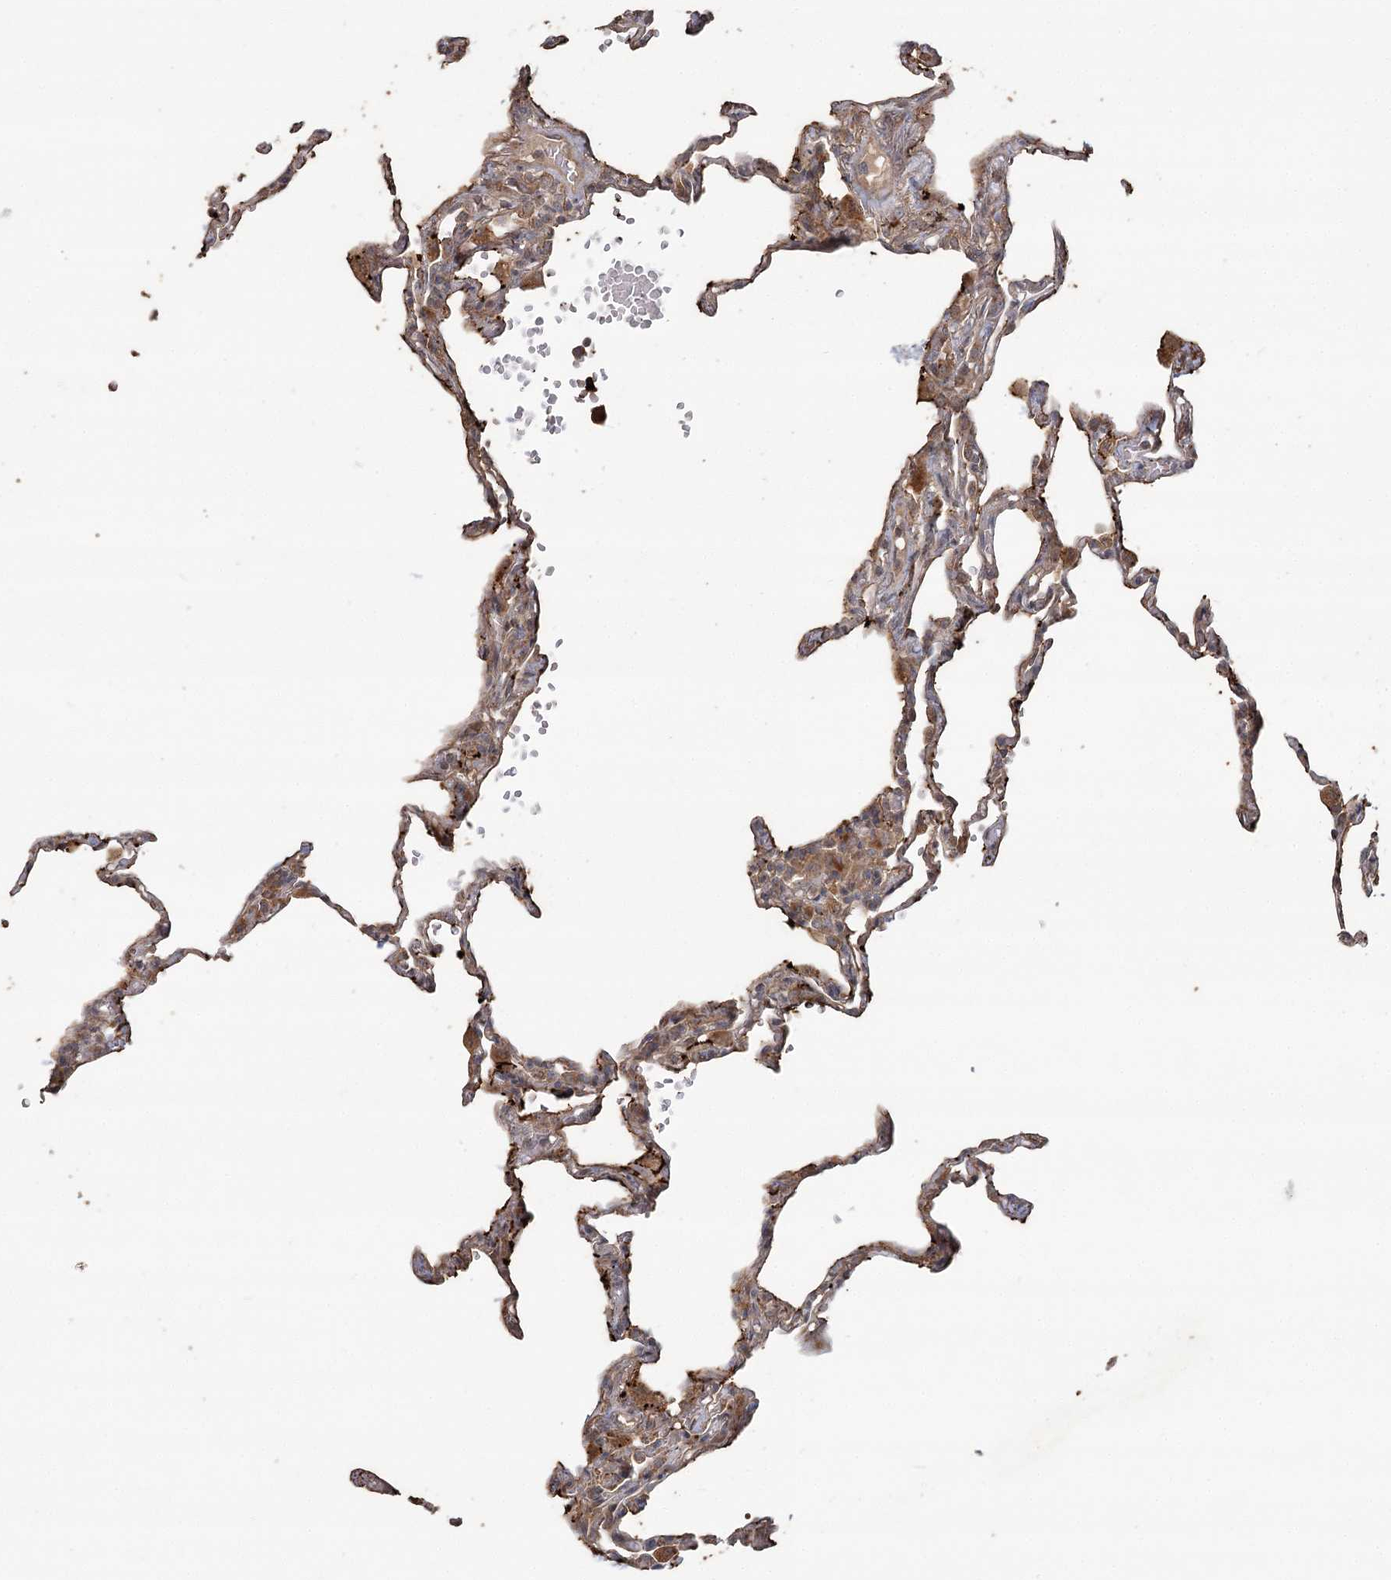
{"staining": {"intensity": "moderate", "quantity": "<25%", "location": "cytoplasmic/membranous"}, "tissue": "lung", "cell_type": "Alveolar cells", "image_type": "normal", "snomed": [{"axis": "morphology", "description": "Normal tissue, NOS"}, {"axis": "topography", "description": "Lung"}], "caption": "Lung stained with DAB (3,3'-diaminobenzidine) IHC demonstrates low levels of moderate cytoplasmic/membranous expression in approximately <25% of alveolar cells.", "gene": "OBSL1", "patient": {"sex": "male", "age": 59}}